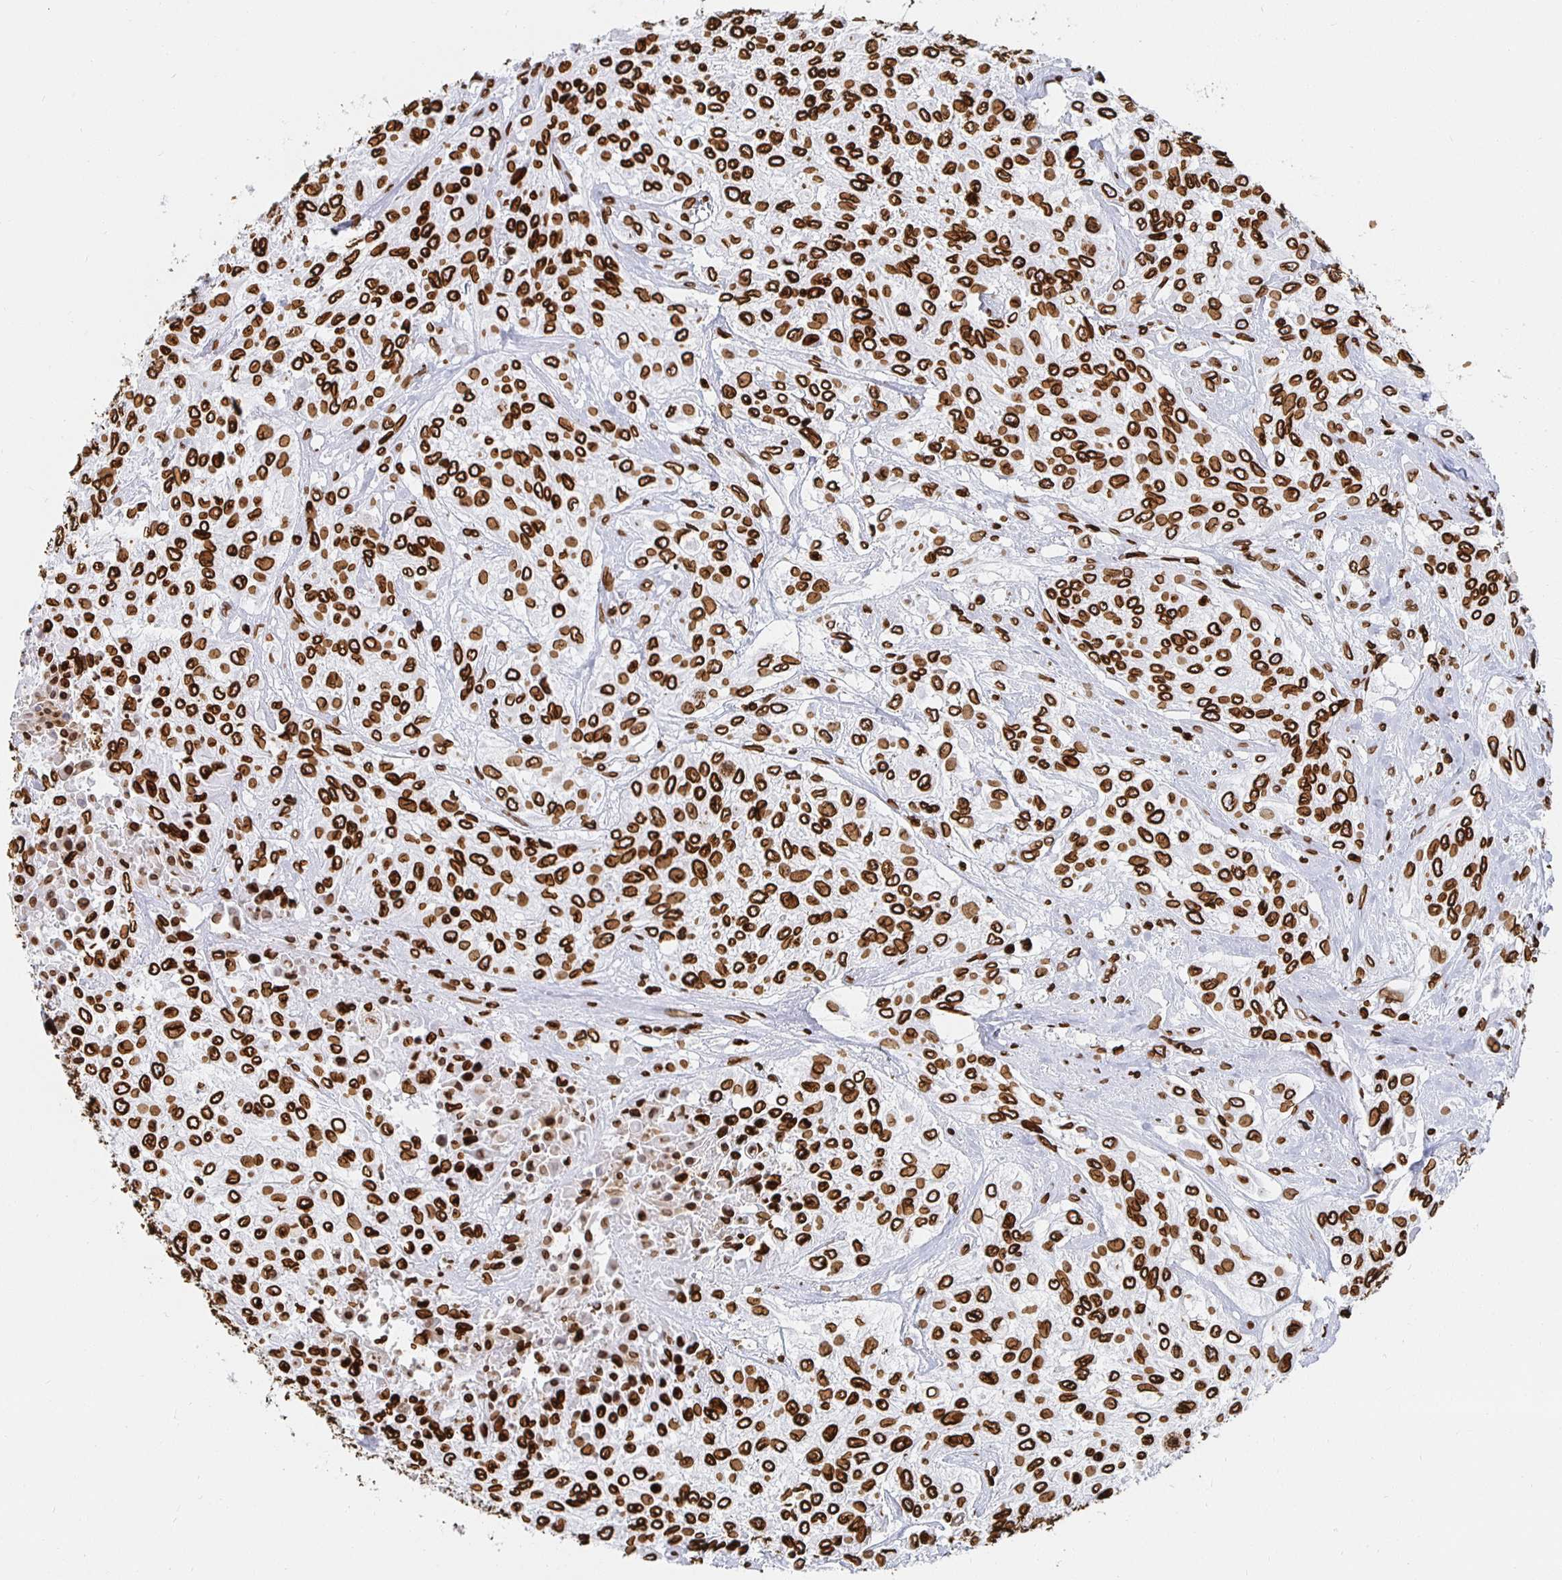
{"staining": {"intensity": "strong", "quantity": ">75%", "location": "cytoplasmic/membranous,nuclear"}, "tissue": "urothelial cancer", "cell_type": "Tumor cells", "image_type": "cancer", "snomed": [{"axis": "morphology", "description": "Urothelial carcinoma, High grade"}, {"axis": "topography", "description": "Urinary bladder"}], "caption": "A histopathology image of high-grade urothelial carcinoma stained for a protein displays strong cytoplasmic/membranous and nuclear brown staining in tumor cells. (DAB (3,3'-diaminobenzidine) IHC with brightfield microscopy, high magnification).", "gene": "LMNB1", "patient": {"sex": "male", "age": 57}}